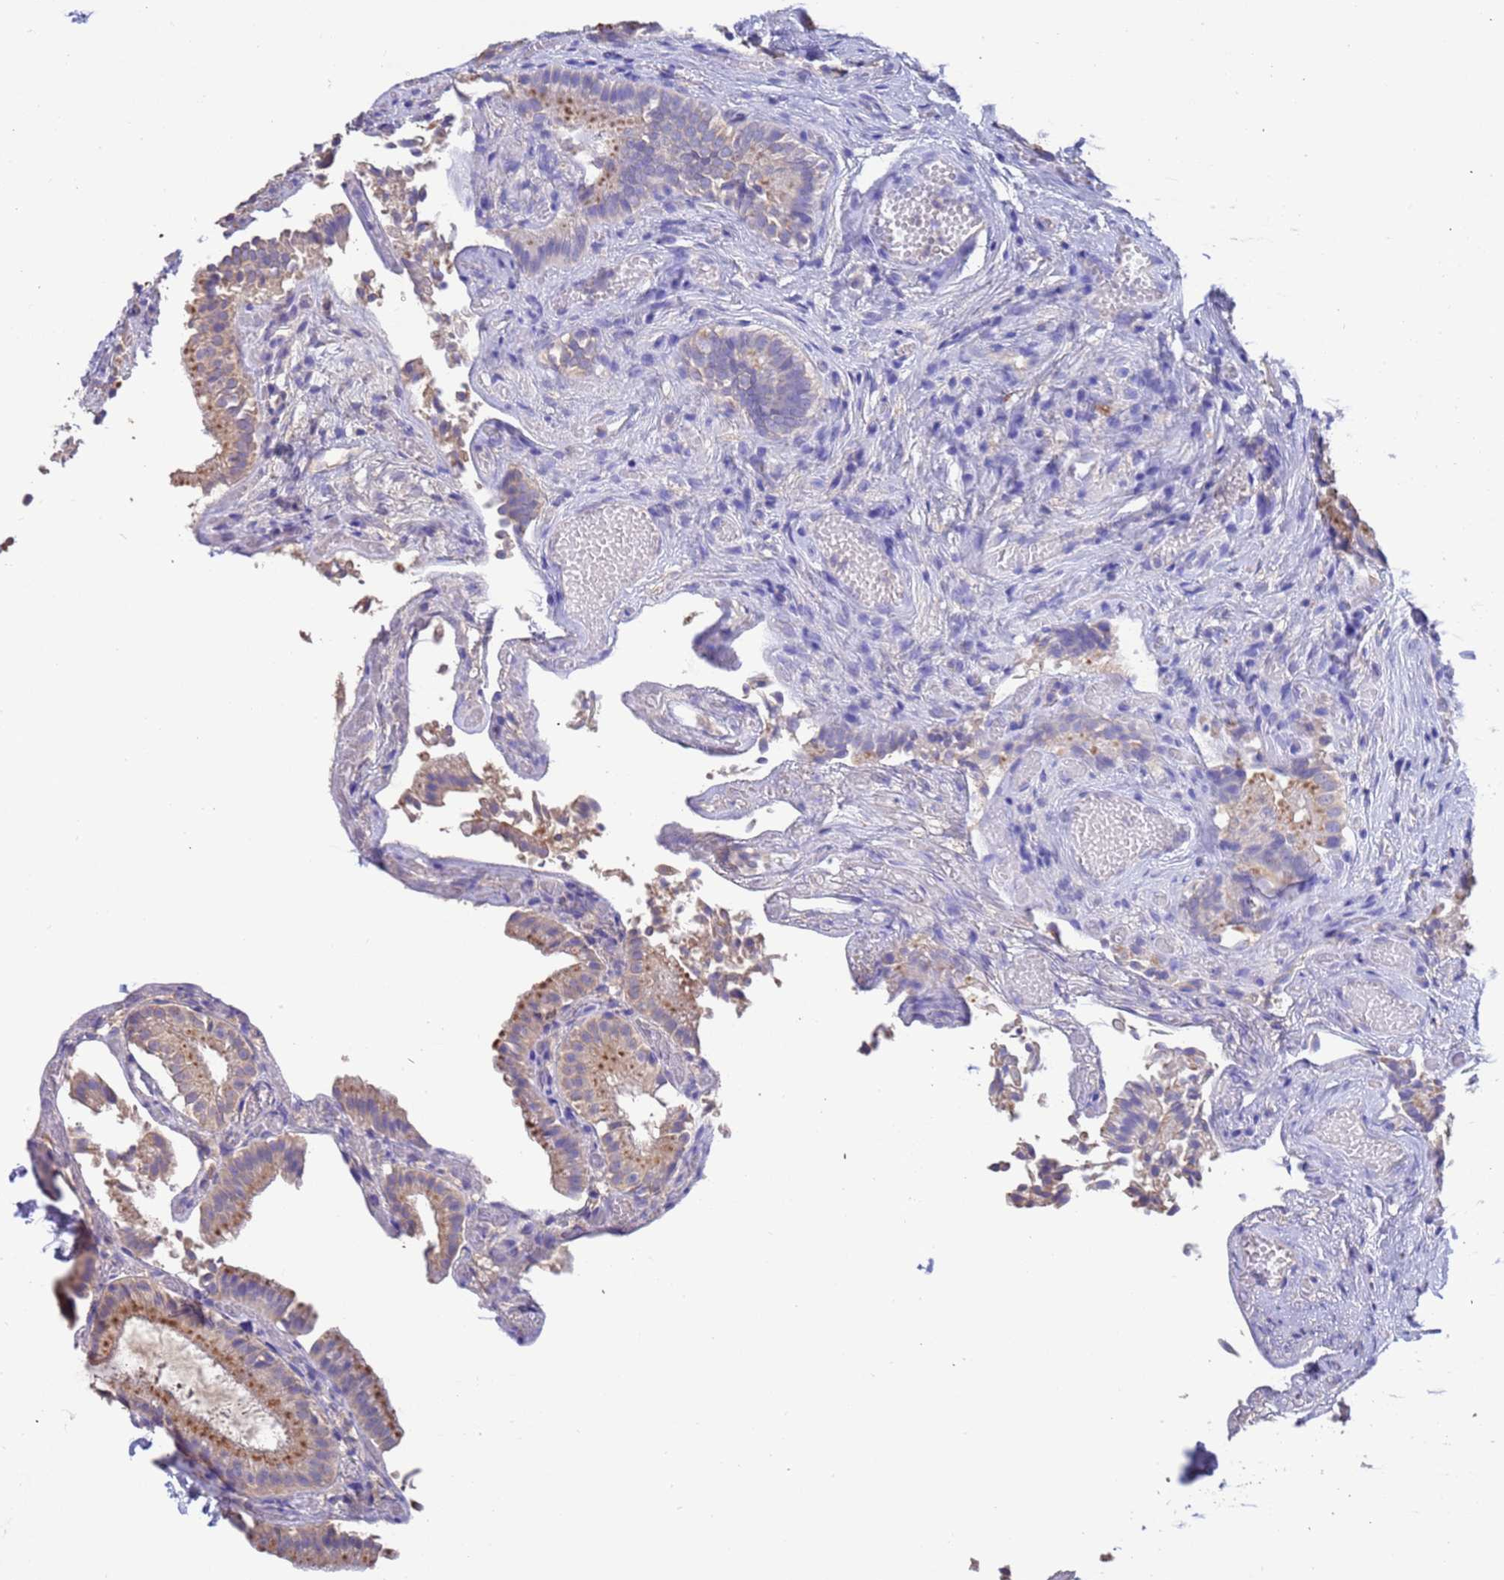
{"staining": {"intensity": "moderate", "quantity": "25%-75%", "location": "cytoplasmic/membranous"}, "tissue": "gallbladder", "cell_type": "Glandular cells", "image_type": "normal", "snomed": [{"axis": "morphology", "description": "Normal tissue, NOS"}, {"axis": "topography", "description": "Gallbladder"}], "caption": "This photomicrograph demonstrates immunohistochemistry (IHC) staining of benign human gallbladder, with medium moderate cytoplasmic/membranous staining in approximately 25%-75% of glandular cells.", "gene": "SRL", "patient": {"sex": "female", "age": 47}}